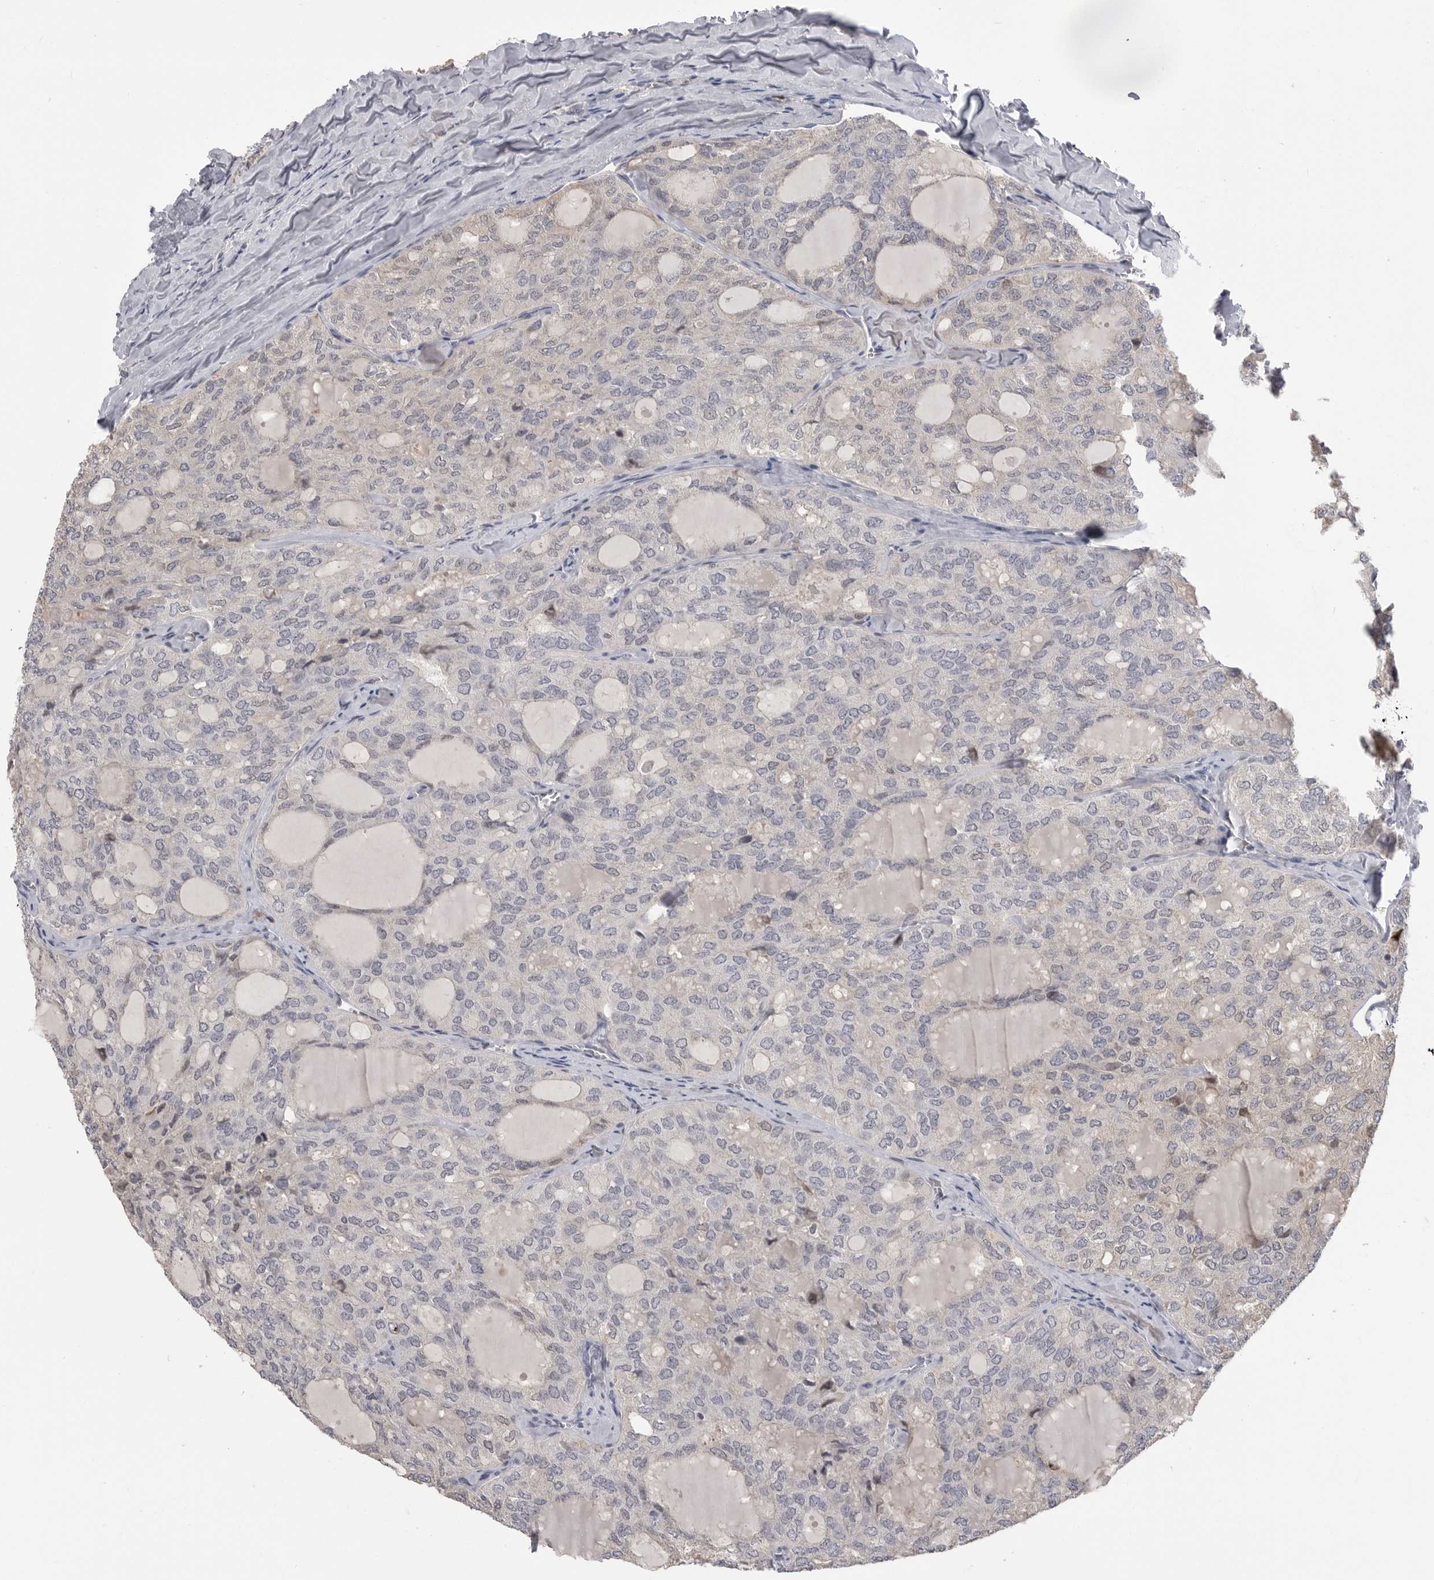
{"staining": {"intensity": "negative", "quantity": "none", "location": "none"}, "tissue": "thyroid cancer", "cell_type": "Tumor cells", "image_type": "cancer", "snomed": [{"axis": "morphology", "description": "Follicular adenoma carcinoma, NOS"}, {"axis": "topography", "description": "Thyroid gland"}], "caption": "Tumor cells are negative for protein expression in human thyroid cancer.", "gene": "PLEKHF1", "patient": {"sex": "male", "age": 75}}